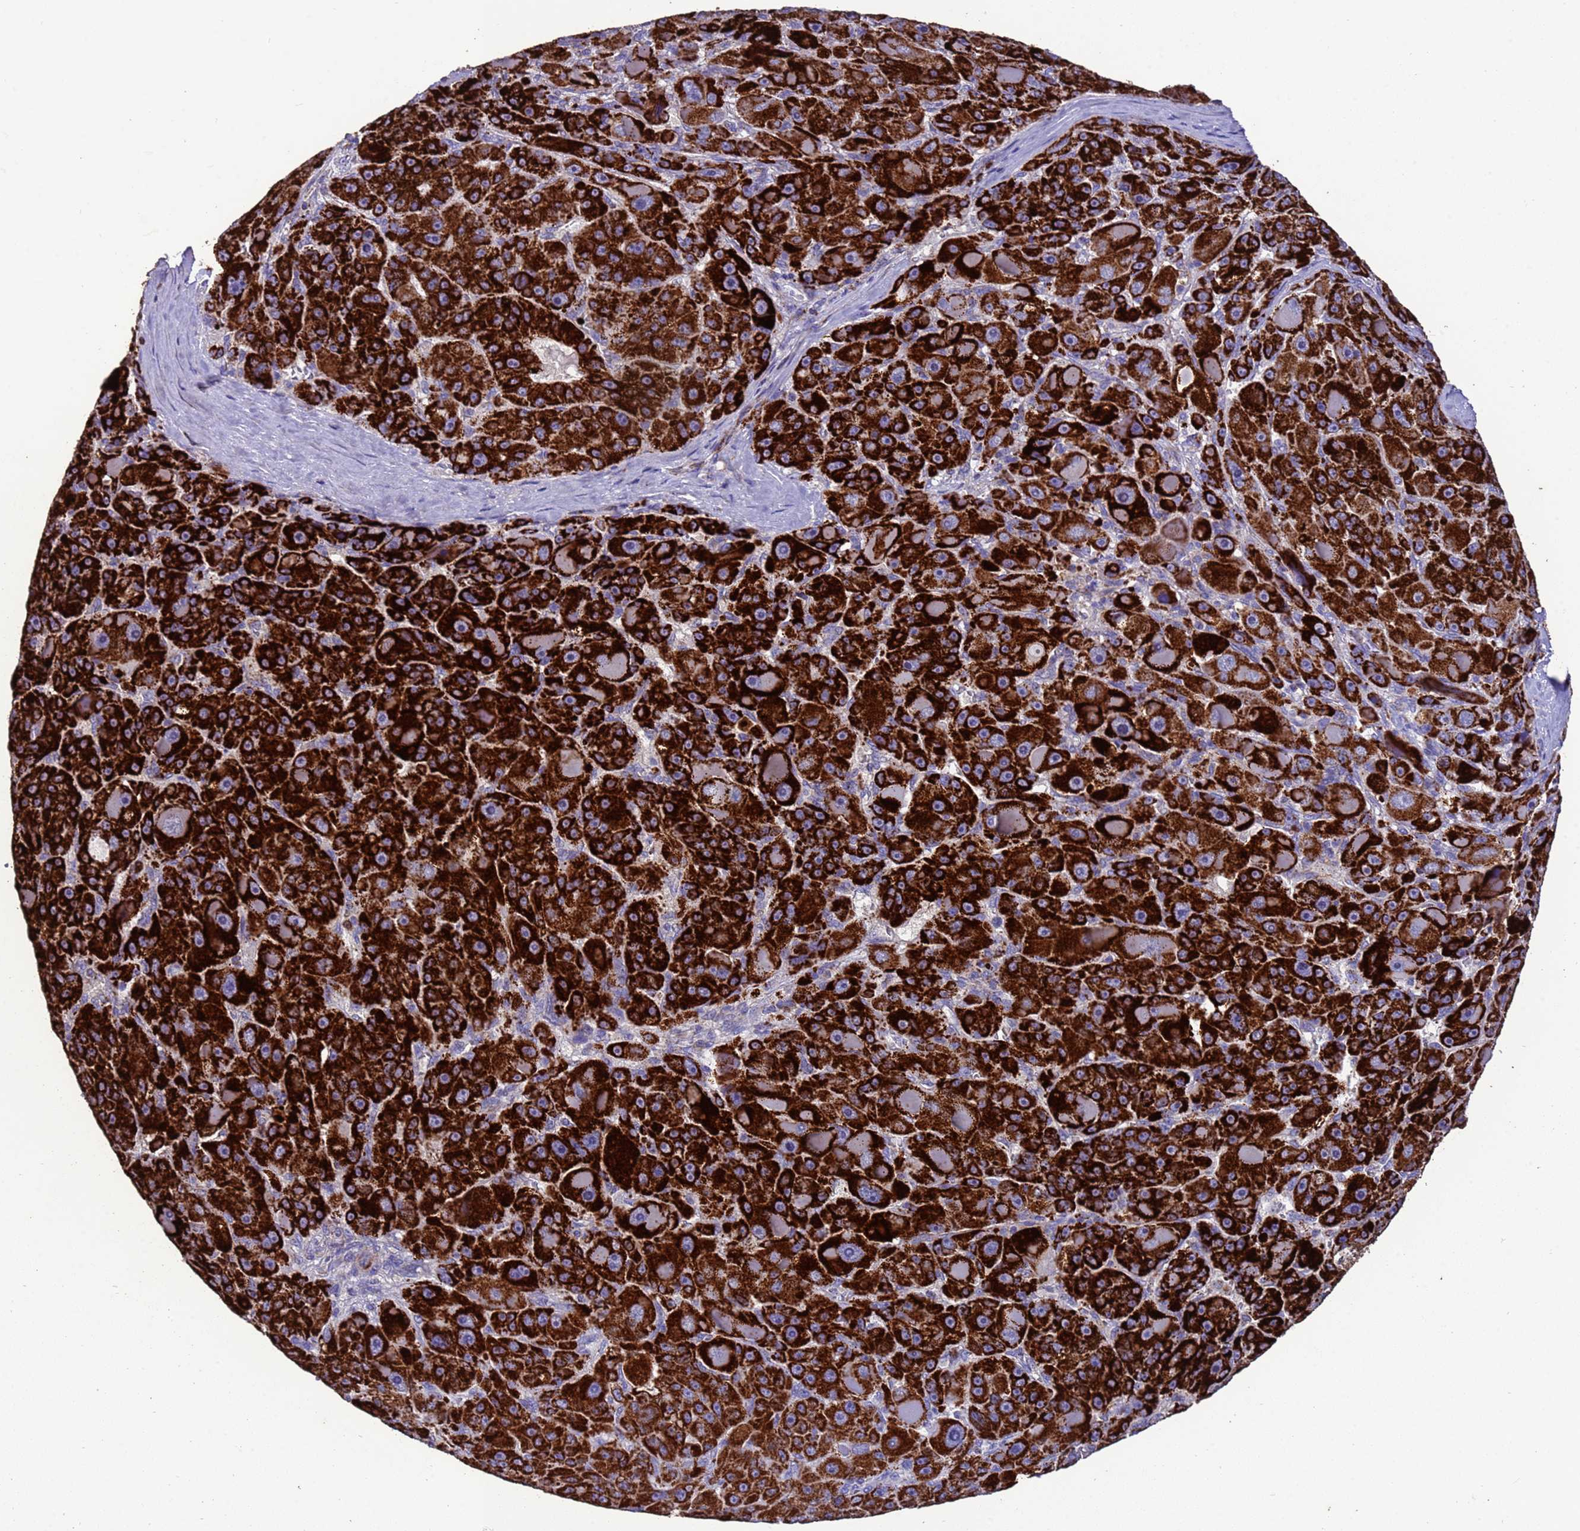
{"staining": {"intensity": "strong", "quantity": ">75%", "location": "cytoplasmic/membranous"}, "tissue": "liver cancer", "cell_type": "Tumor cells", "image_type": "cancer", "snomed": [{"axis": "morphology", "description": "Carcinoma, Hepatocellular, NOS"}, {"axis": "topography", "description": "Liver"}], "caption": "Liver cancer was stained to show a protein in brown. There is high levels of strong cytoplasmic/membranous staining in approximately >75% of tumor cells.", "gene": "ZNFX1", "patient": {"sex": "male", "age": 76}}